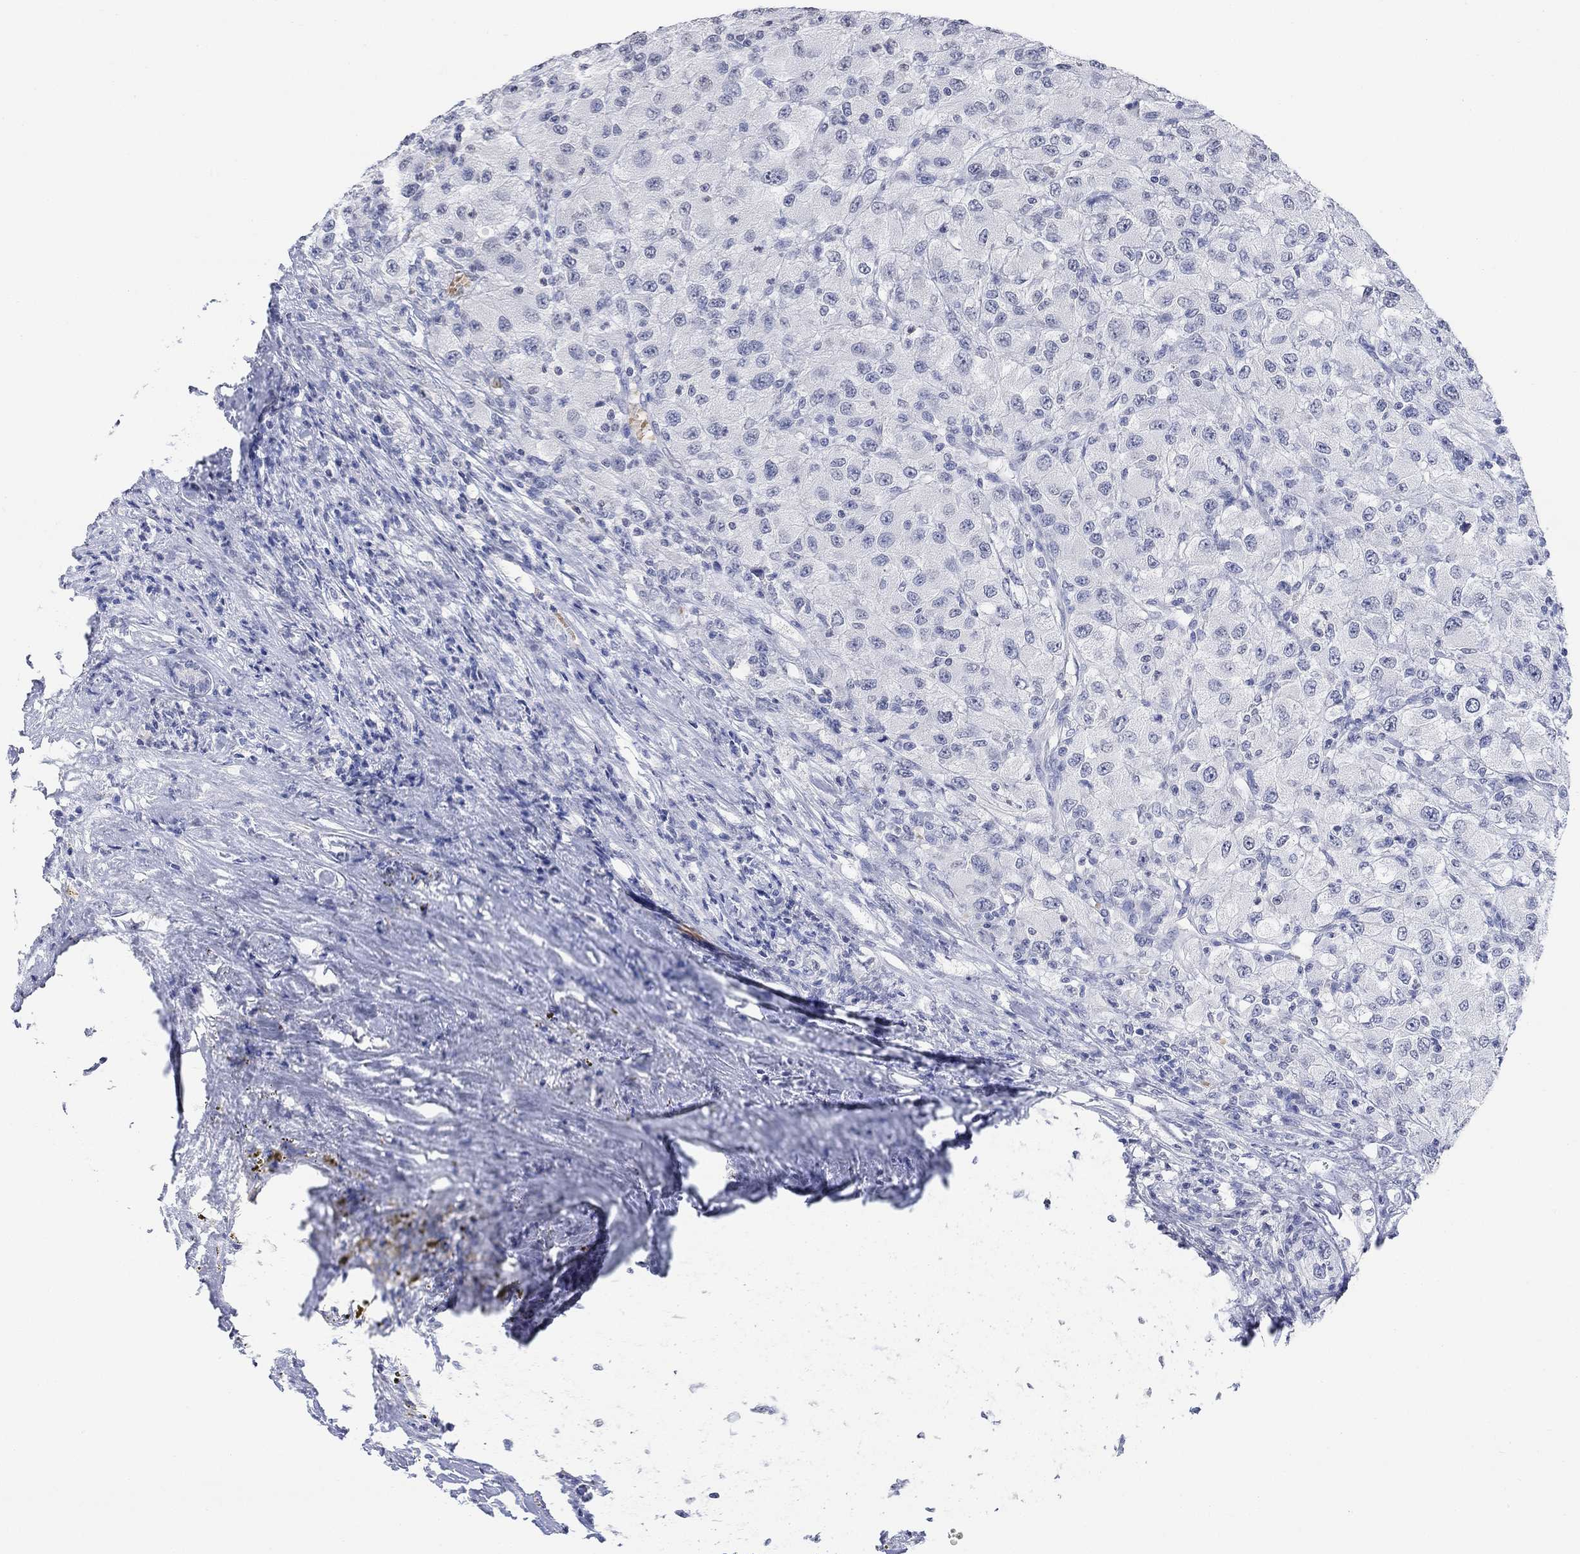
{"staining": {"intensity": "negative", "quantity": "none", "location": "none"}, "tissue": "renal cancer", "cell_type": "Tumor cells", "image_type": "cancer", "snomed": [{"axis": "morphology", "description": "Adenocarcinoma, NOS"}, {"axis": "topography", "description": "Kidney"}], "caption": "A histopathology image of renal adenocarcinoma stained for a protein displays no brown staining in tumor cells.", "gene": "TMEM255A", "patient": {"sex": "female", "age": 67}}